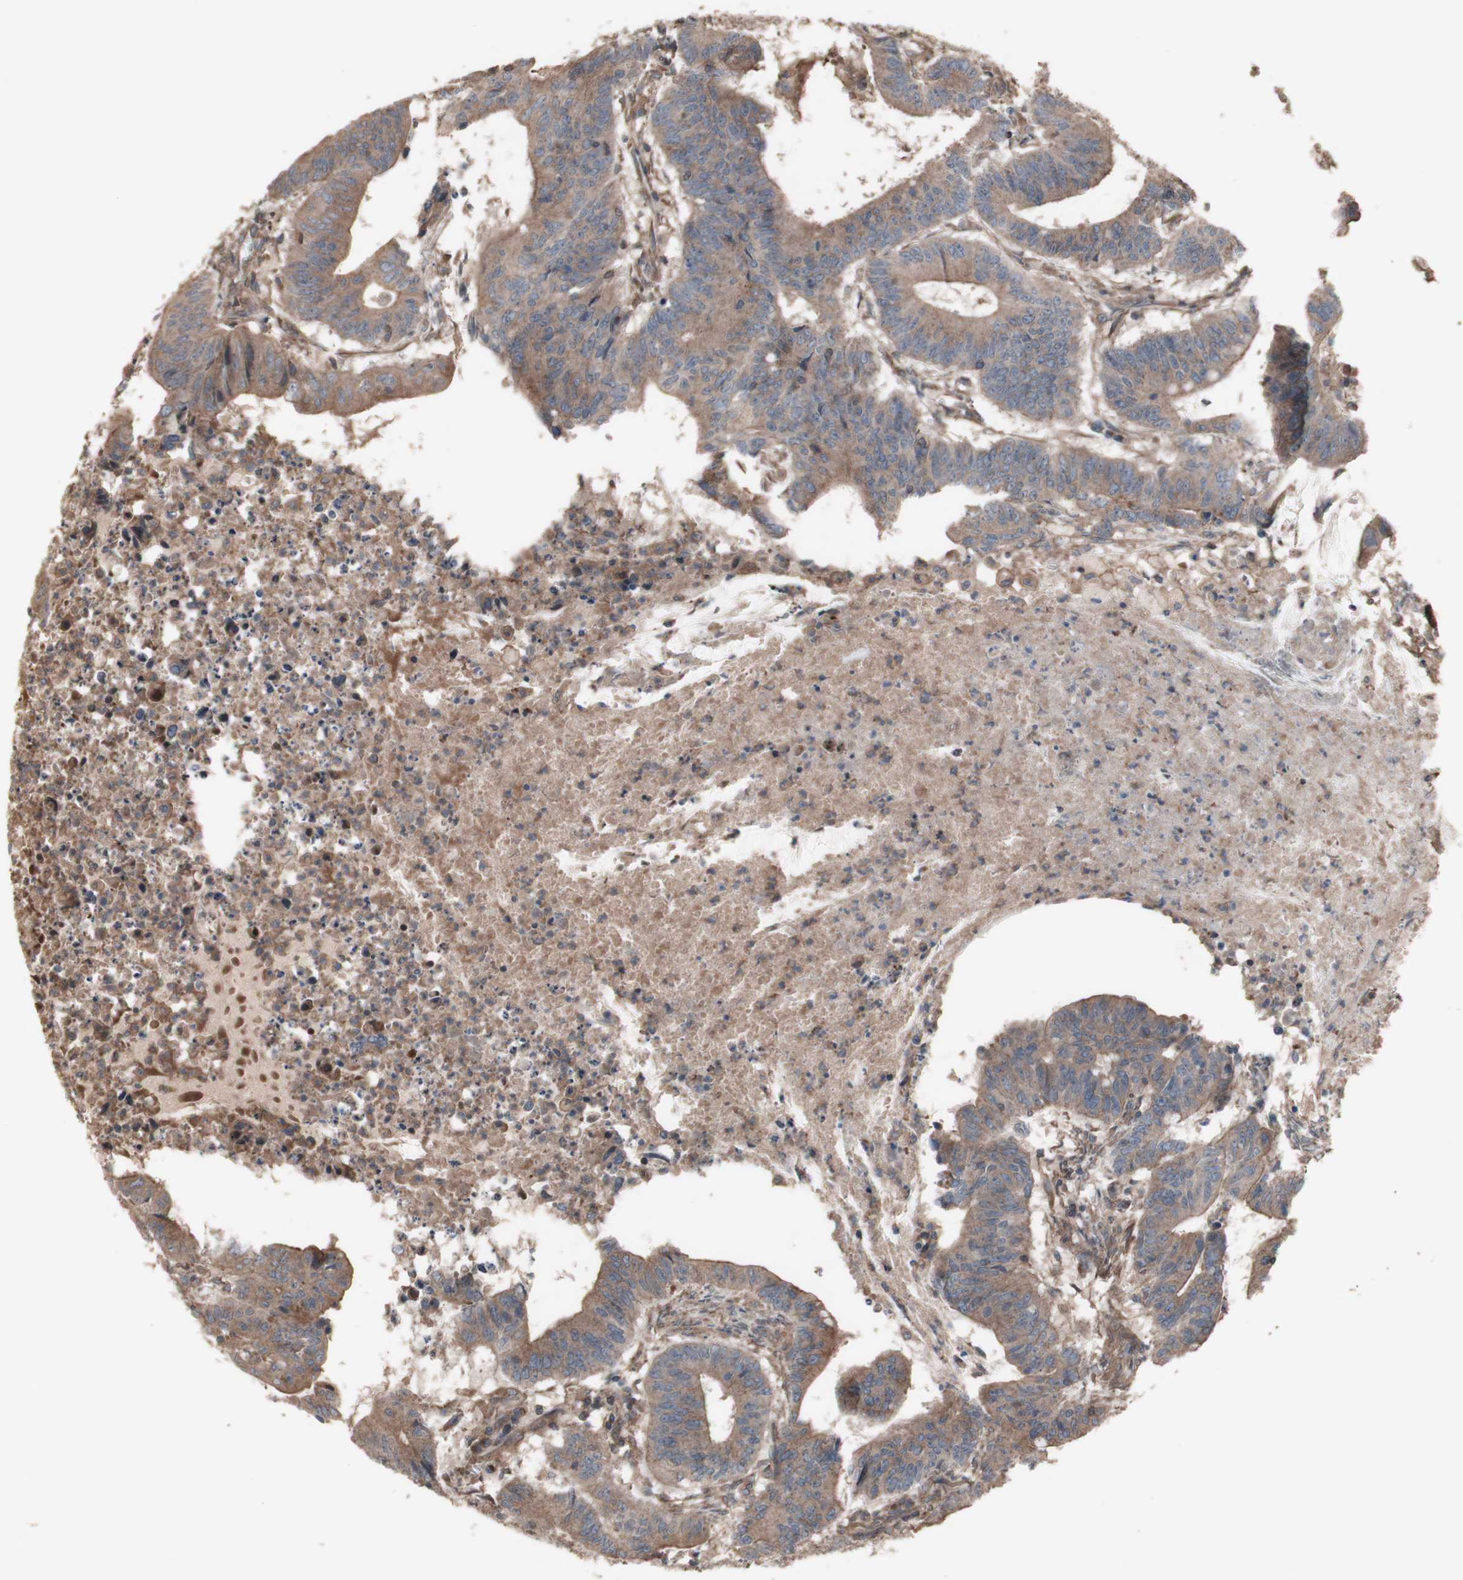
{"staining": {"intensity": "moderate", "quantity": ">75%", "location": "cytoplasmic/membranous"}, "tissue": "colorectal cancer", "cell_type": "Tumor cells", "image_type": "cancer", "snomed": [{"axis": "morphology", "description": "Adenocarcinoma, NOS"}, {"axis": "topography", "description": "Colon"}], "caption": "Immunohistochemical staining of colorectal cancer exhibits medium levels of moderate cytoplasmic/membranous positivity in about >75% of tumor cells.", "gene": "COPB1", "patient": {"sex": "male", "age": 45}}